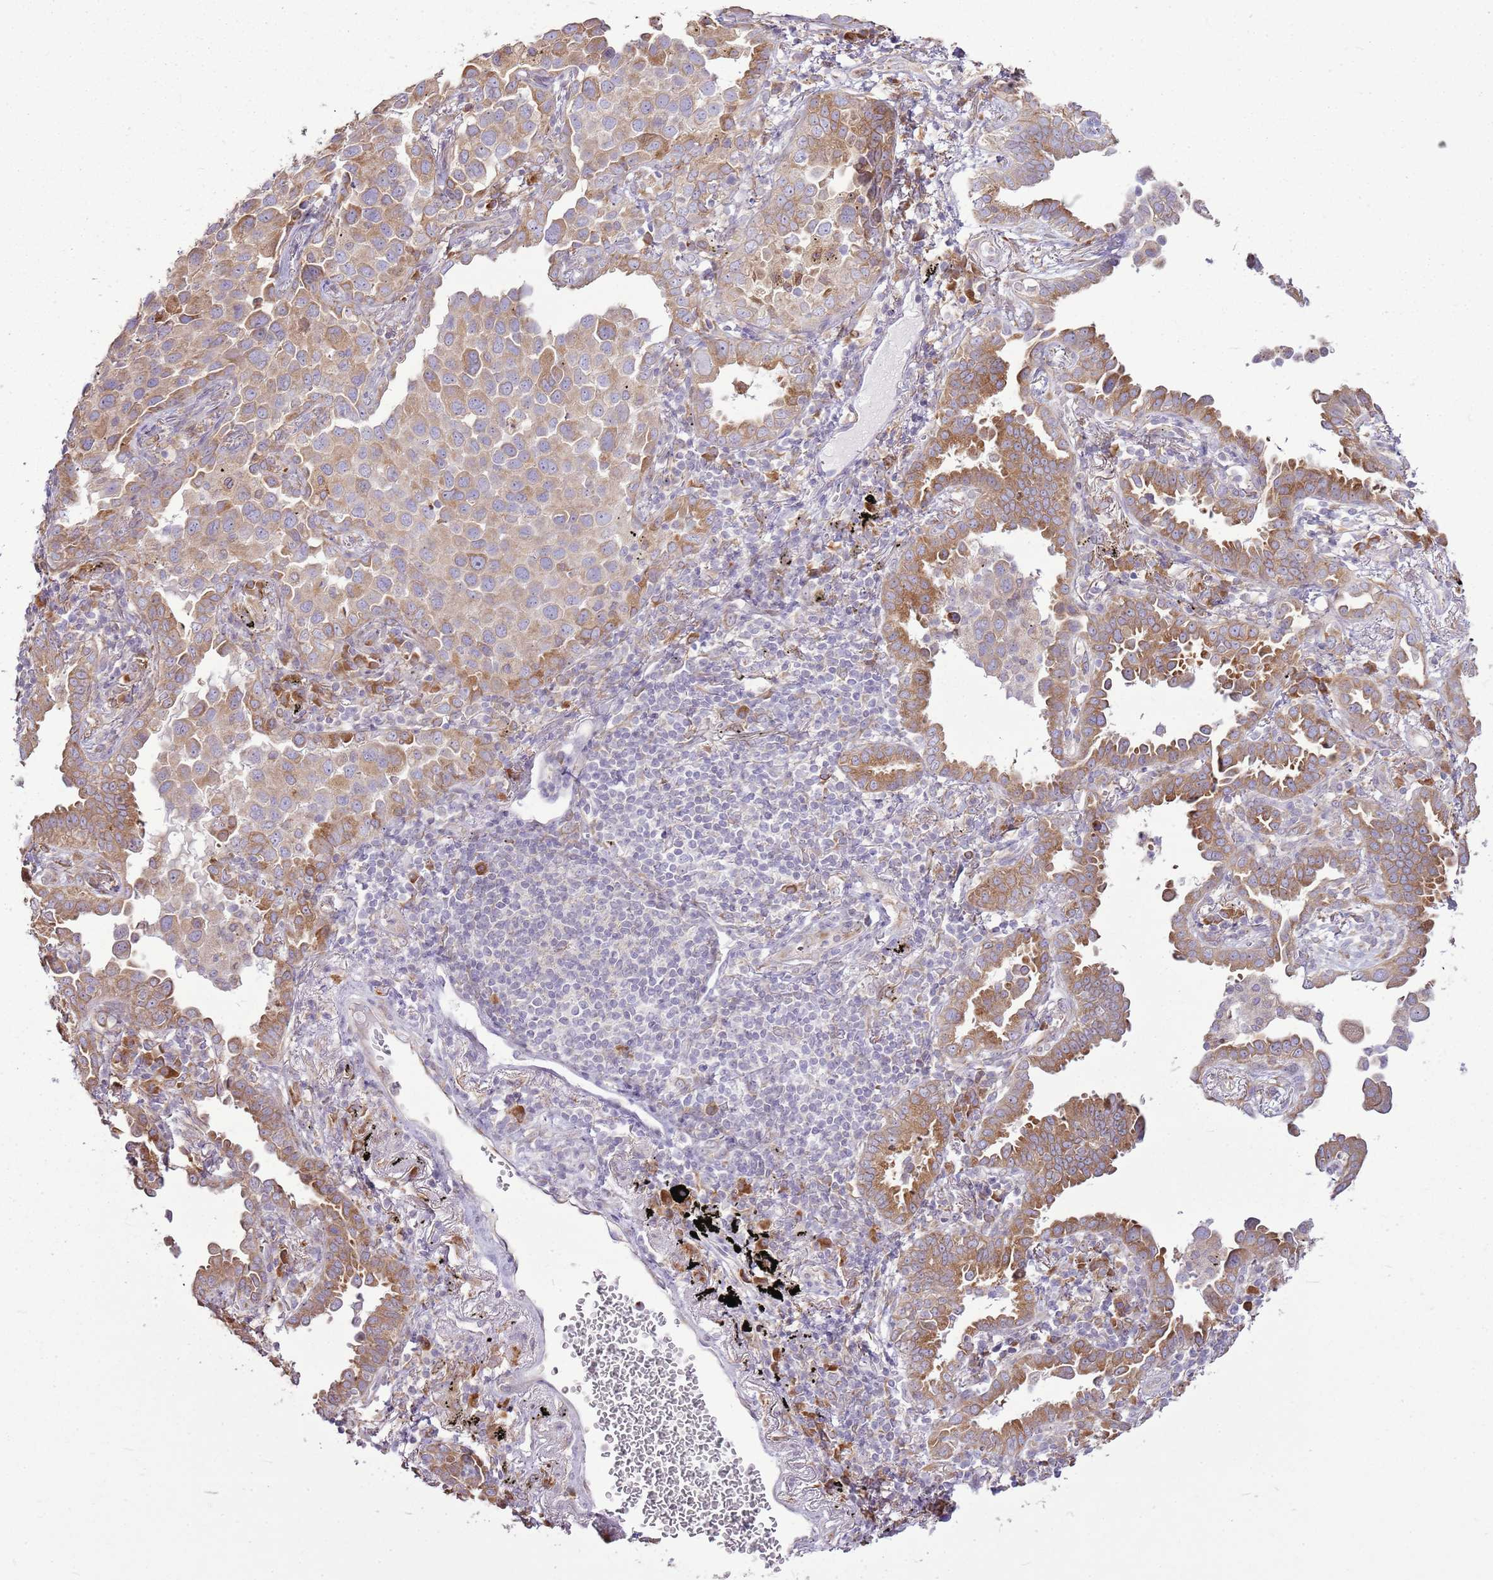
{"staining": {"intensity": "moderate", "quantity": "25%-75%", "location": "cytoplasmic/membranous"}, "tissue": "lung cancer", "cell_type": "Tumor cells", "image_type": "cancer", "snomed": [{"axis": "morphology", "description": "Adenocarcinoma, NOS"}, {"axis": "topography", "description": "Lung"}], "caption": "Brown immunohistochemical staining in lung cancer (adenocarcinoma) demonstrates moderate cytoplasmic/membranous expression in about 25%-75% of tumor cells.", "gene": "TMED10", "patient": {"sex": "male", "age": 67}}